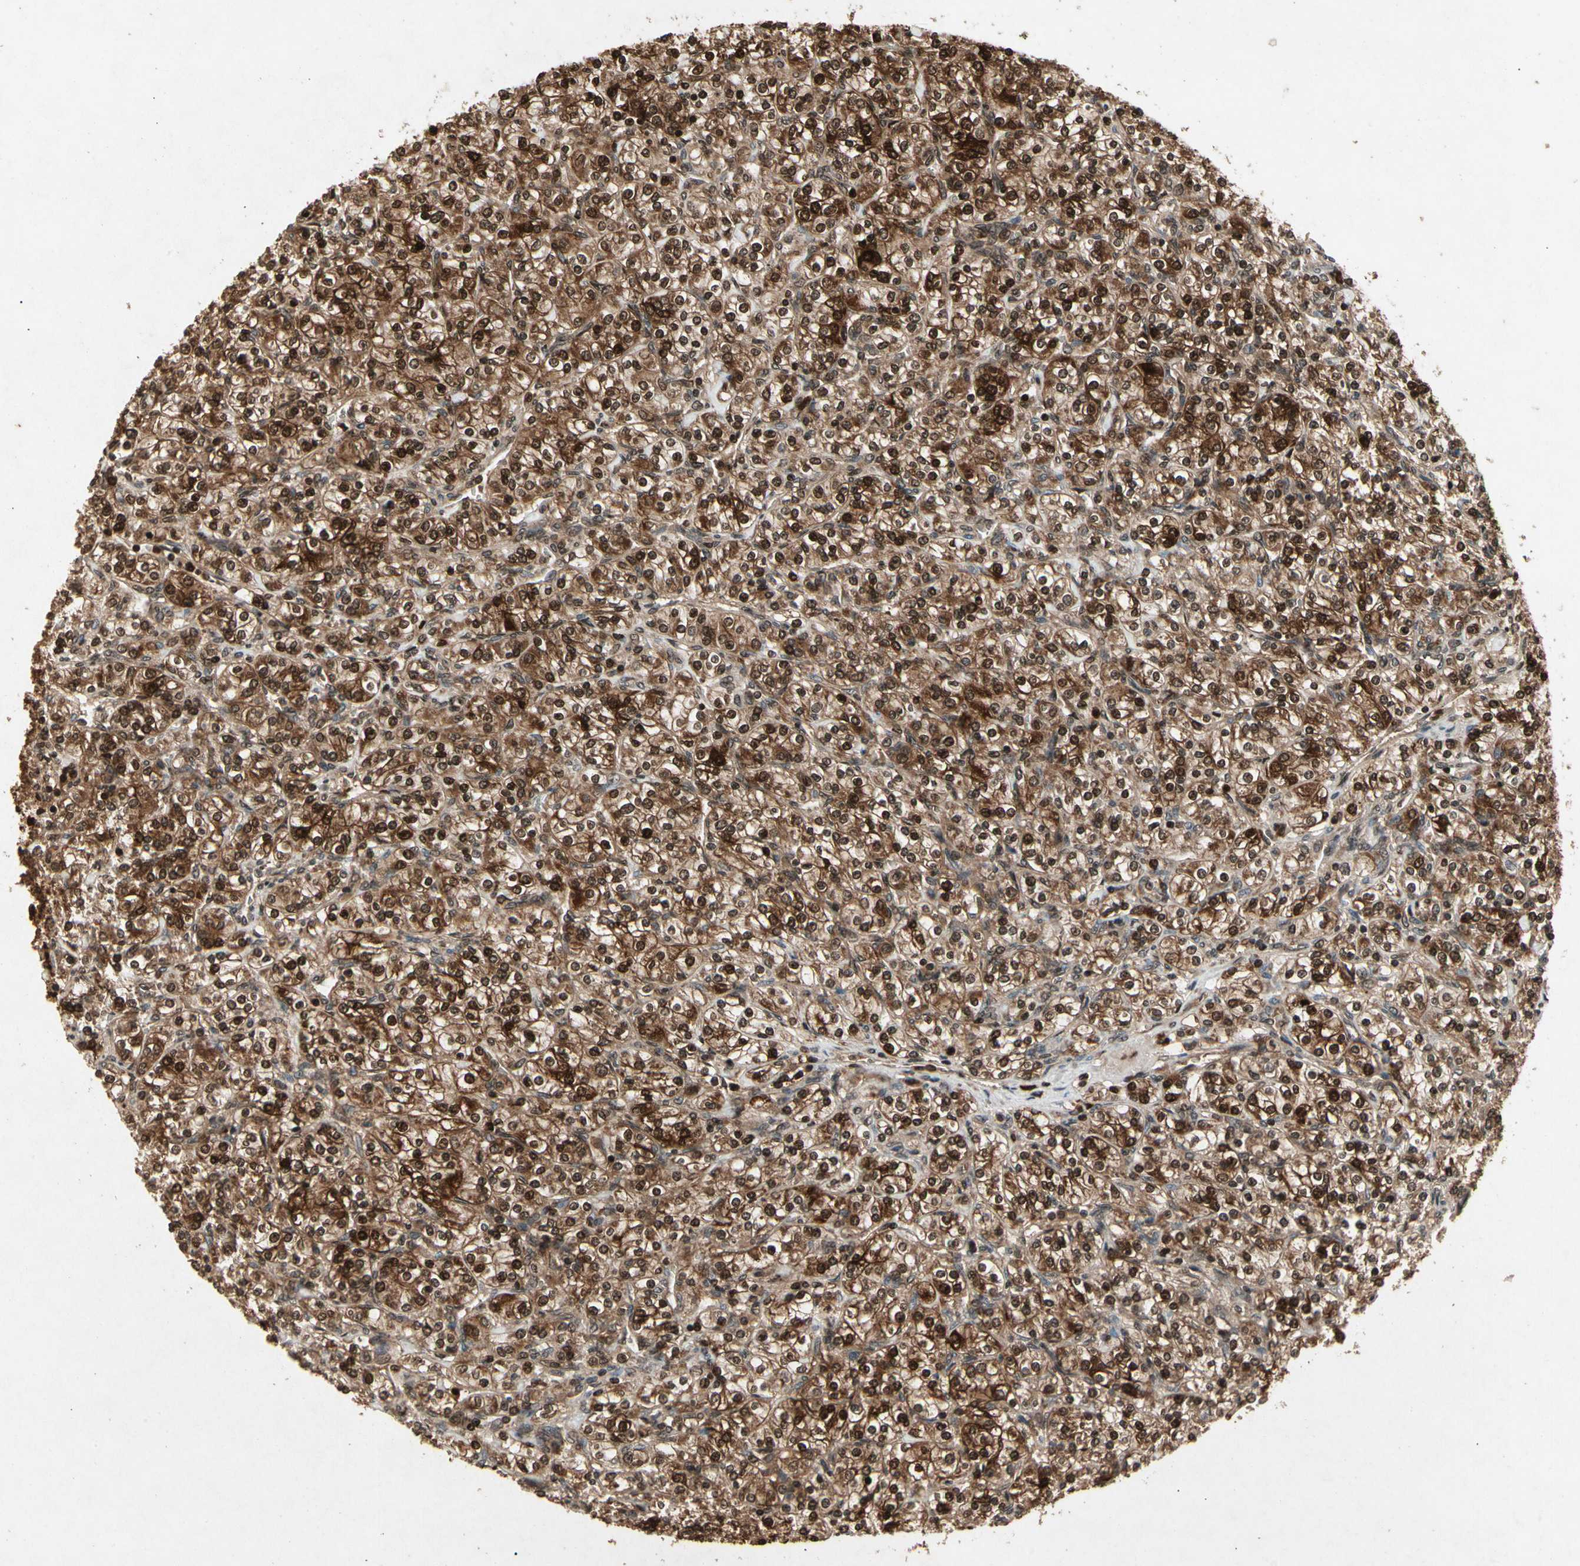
{"staining": {"intensity": "strong", "quantity": ">75%", "location": "cytoplasmic/membranous,nuclear"}, "tissue": "renal cancer", "cell_type": "Tumor cells", "image_type": "cancer", "snomed": [{"axis": "morphology", "description": "Adenocarcinoma, NOS"}, {"axis": "topography", "description": "Kidney"}], "caption": "This photomicrograph exhibits renal cancer stained with IHC to label a protein in brown. The cytoplasmic/membranous and nuclear of tumor cells show strong positivity for the protein. Nuclei are counter-stained blue.", "gene": "GLRX", "patient": {"sex": "male", "age": 77}}